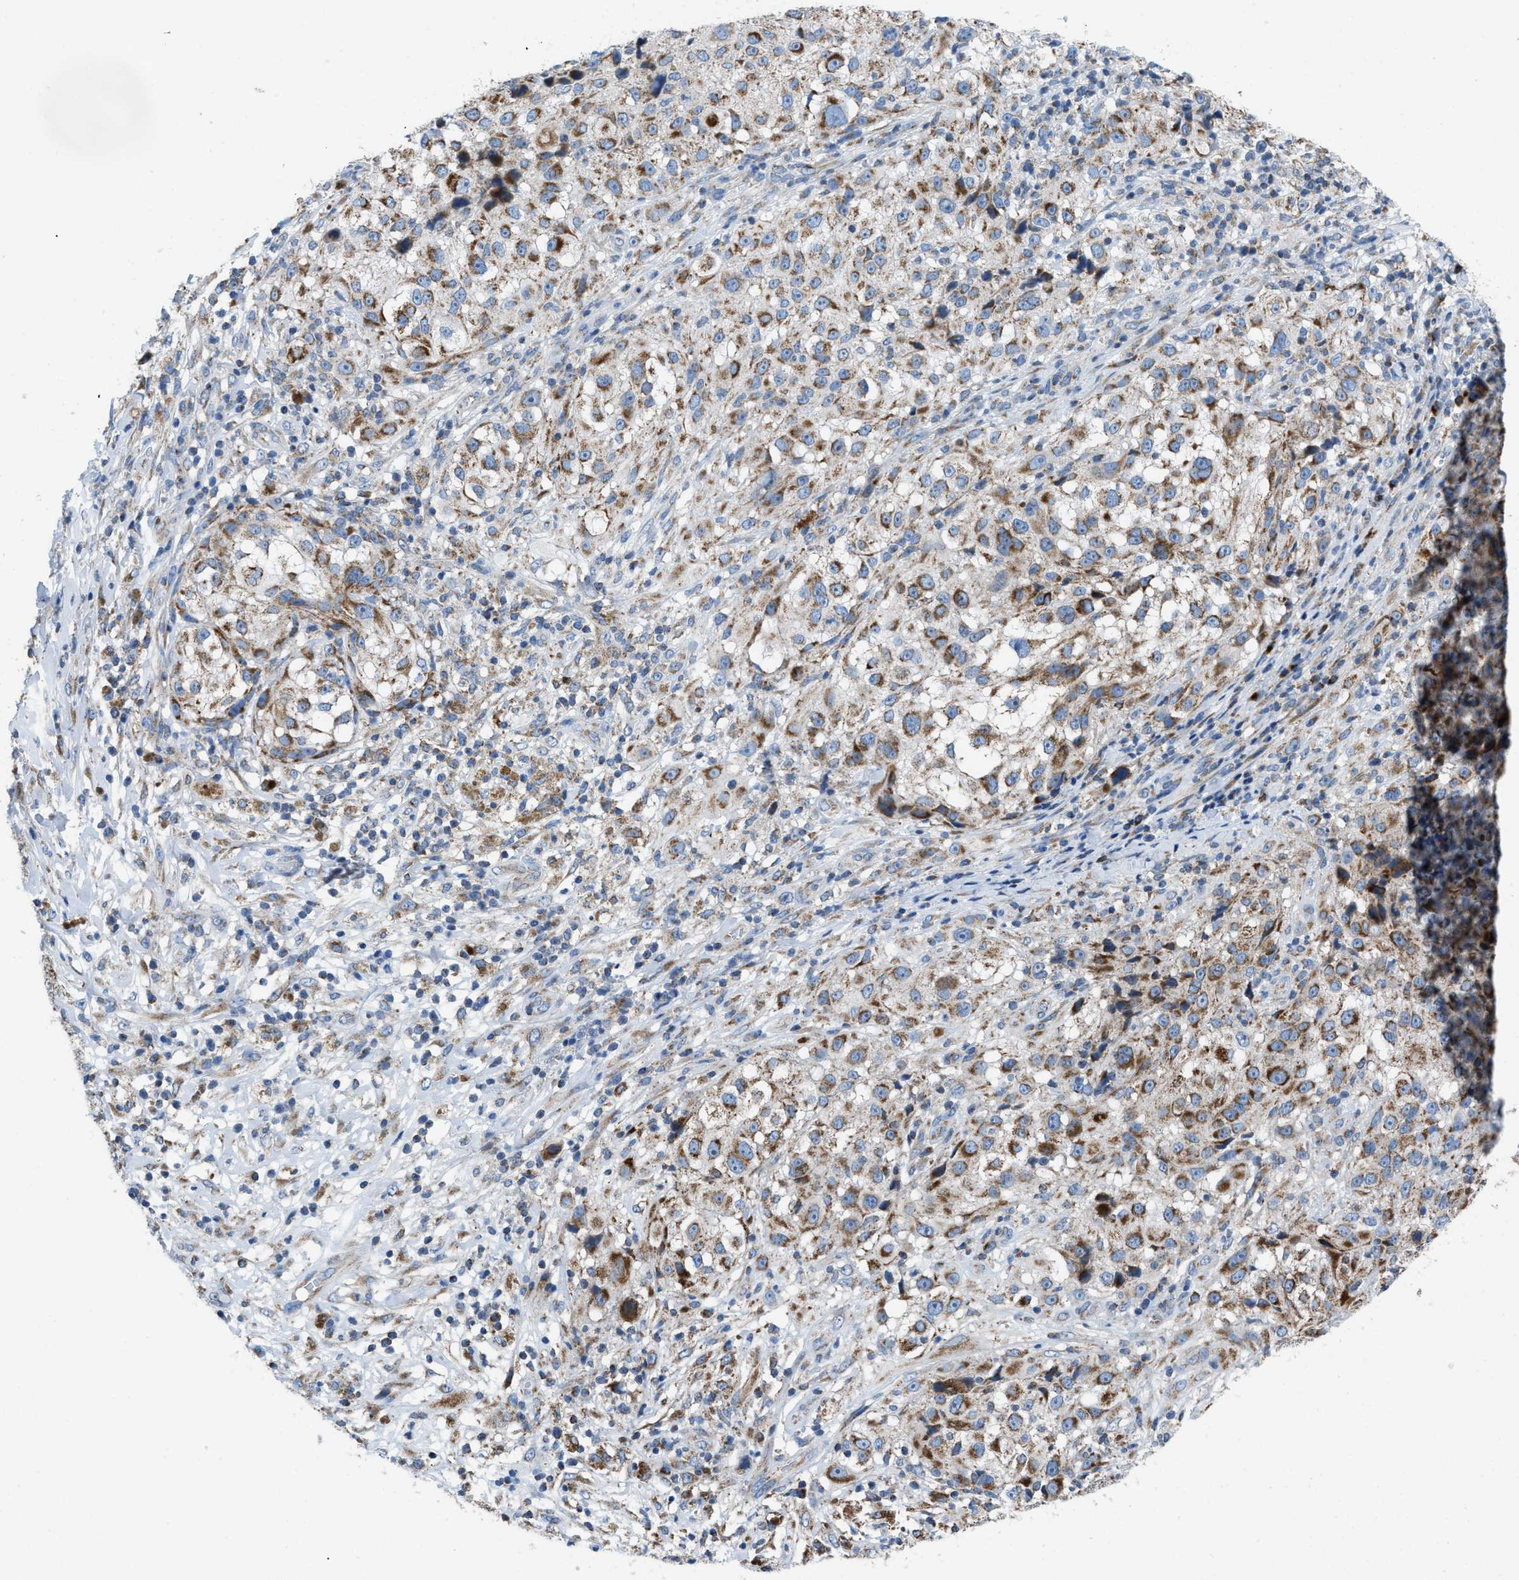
{"staining": {"intensity": "moderate", "quantity": ">75%", "location": "cytoplasmic/membranous"}, "tissue": "melanoma", "cell_type": "Tumor cells", "image_type": "cancer", "snomed": [{"axis": "morphology", "description": "Necrosis, NOS"}, {"axis": "morphology", "description": "Malignant melanoma, NOS"}, {"axis": "topography", "description": "Skin"}], "caption": "A high-resolution photomicrograph shows immunohistochemistry (IHC) staining of melanoma, which exhibits moderate cytoplasmic/membranous positivity in approximately >75% of tumor cells.", "gene": "ETFB", "patient": {"sex": "female", "age": 87}}